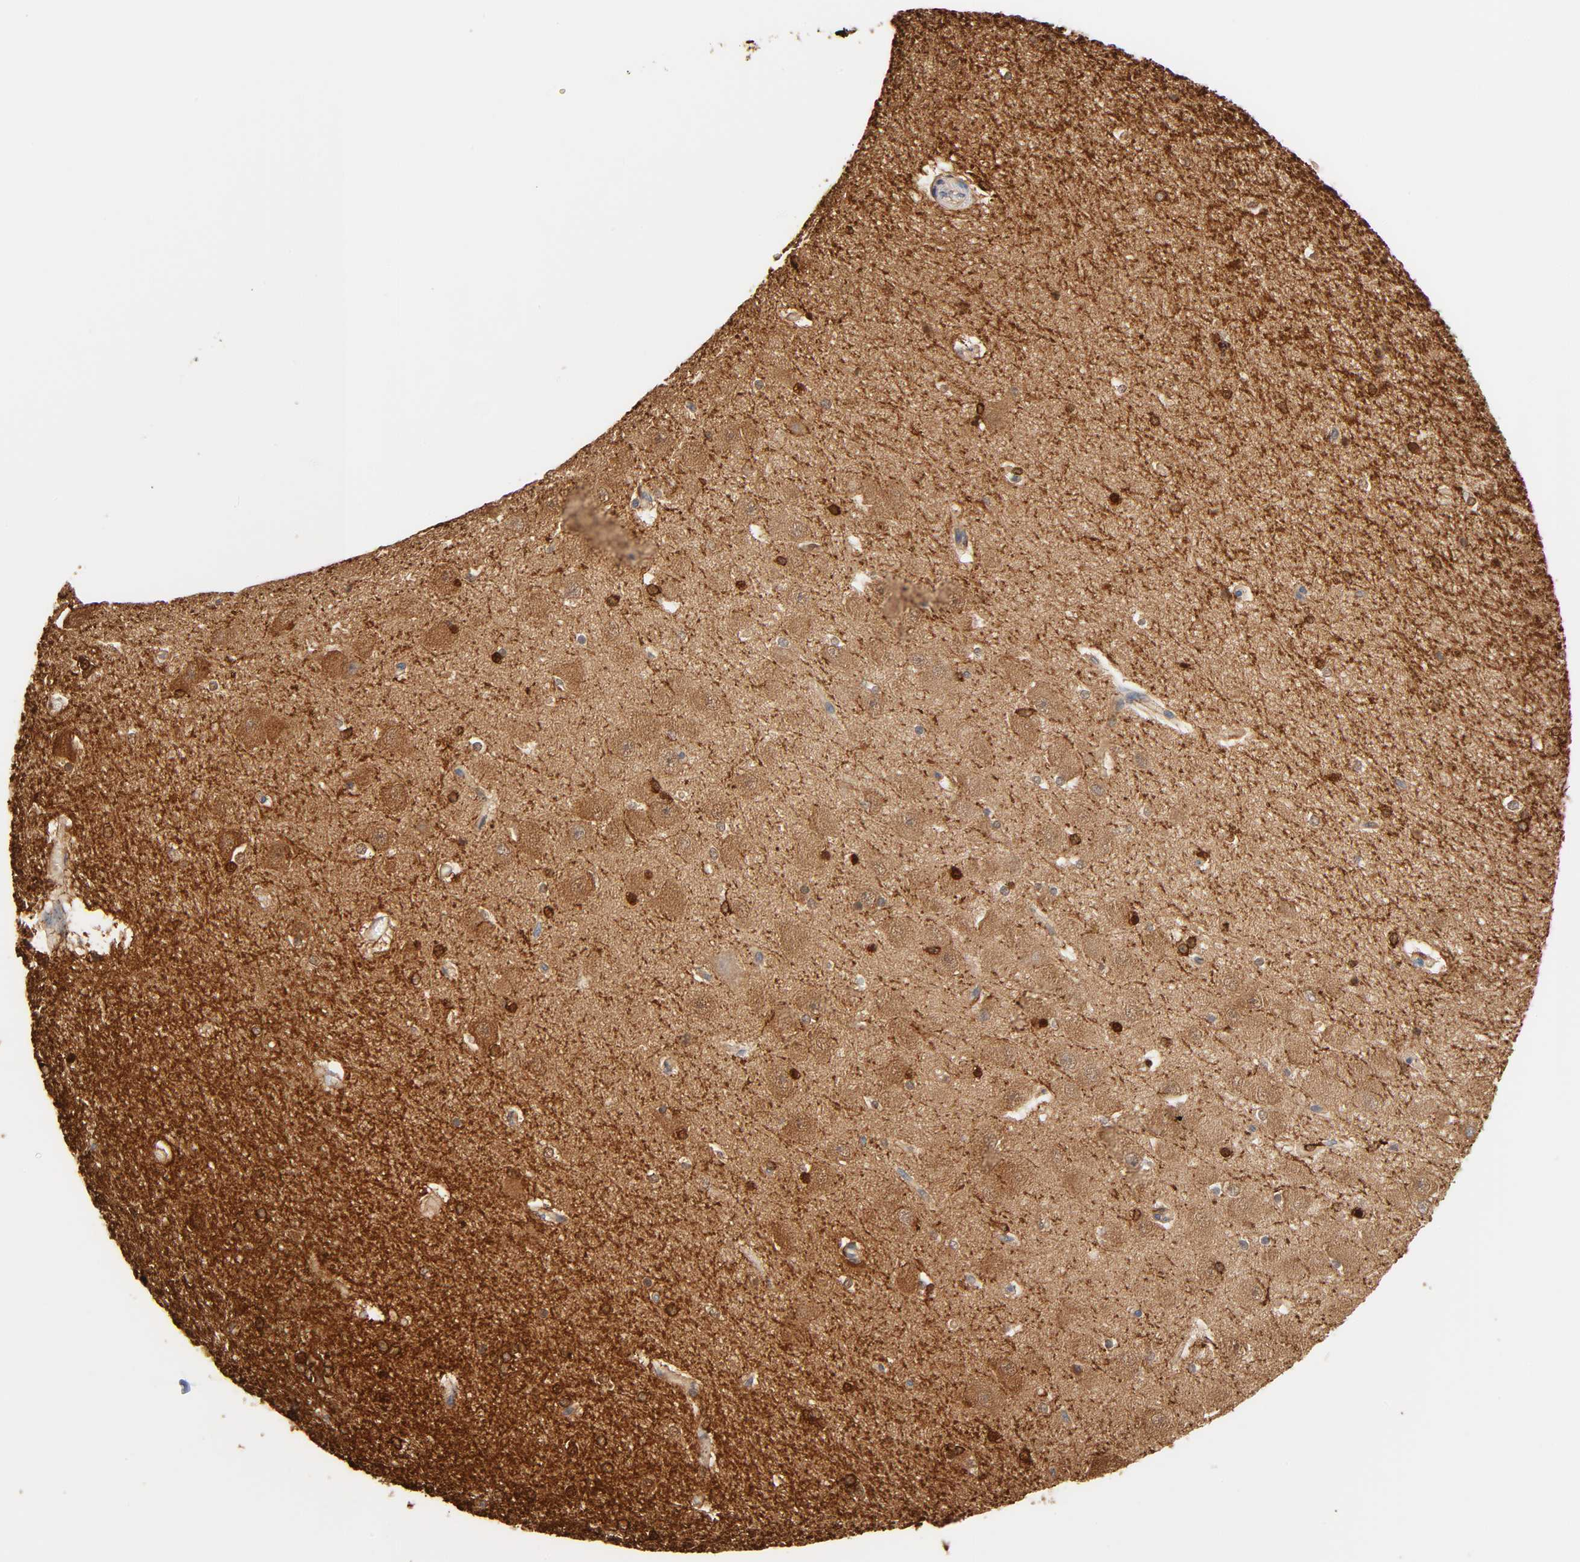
{"staining": {"intensity": "strong", "quantity": ">75%", "location": "nuclear"}, "tissue": "hippocampus", "cell_type": "Glial cells", "image_type": "normal", "snomed": [{"axis": "morphology", "description": "Normal tissue, NOS"}, {"axis": "topography", "description": "Hippocampus"}], "caption": "IHC staining of unremarkable hippocampus, which shows high levels of strong nuclear positivity in about >75% of glial cells indicating strong nuclear protein staining. The staining was performed using DAB (brown) for protein detection and nuclei were counterstained in hematoxylin (blue).", "gene": "BIN1", "patient": {"sex": "female", "age": 19}}